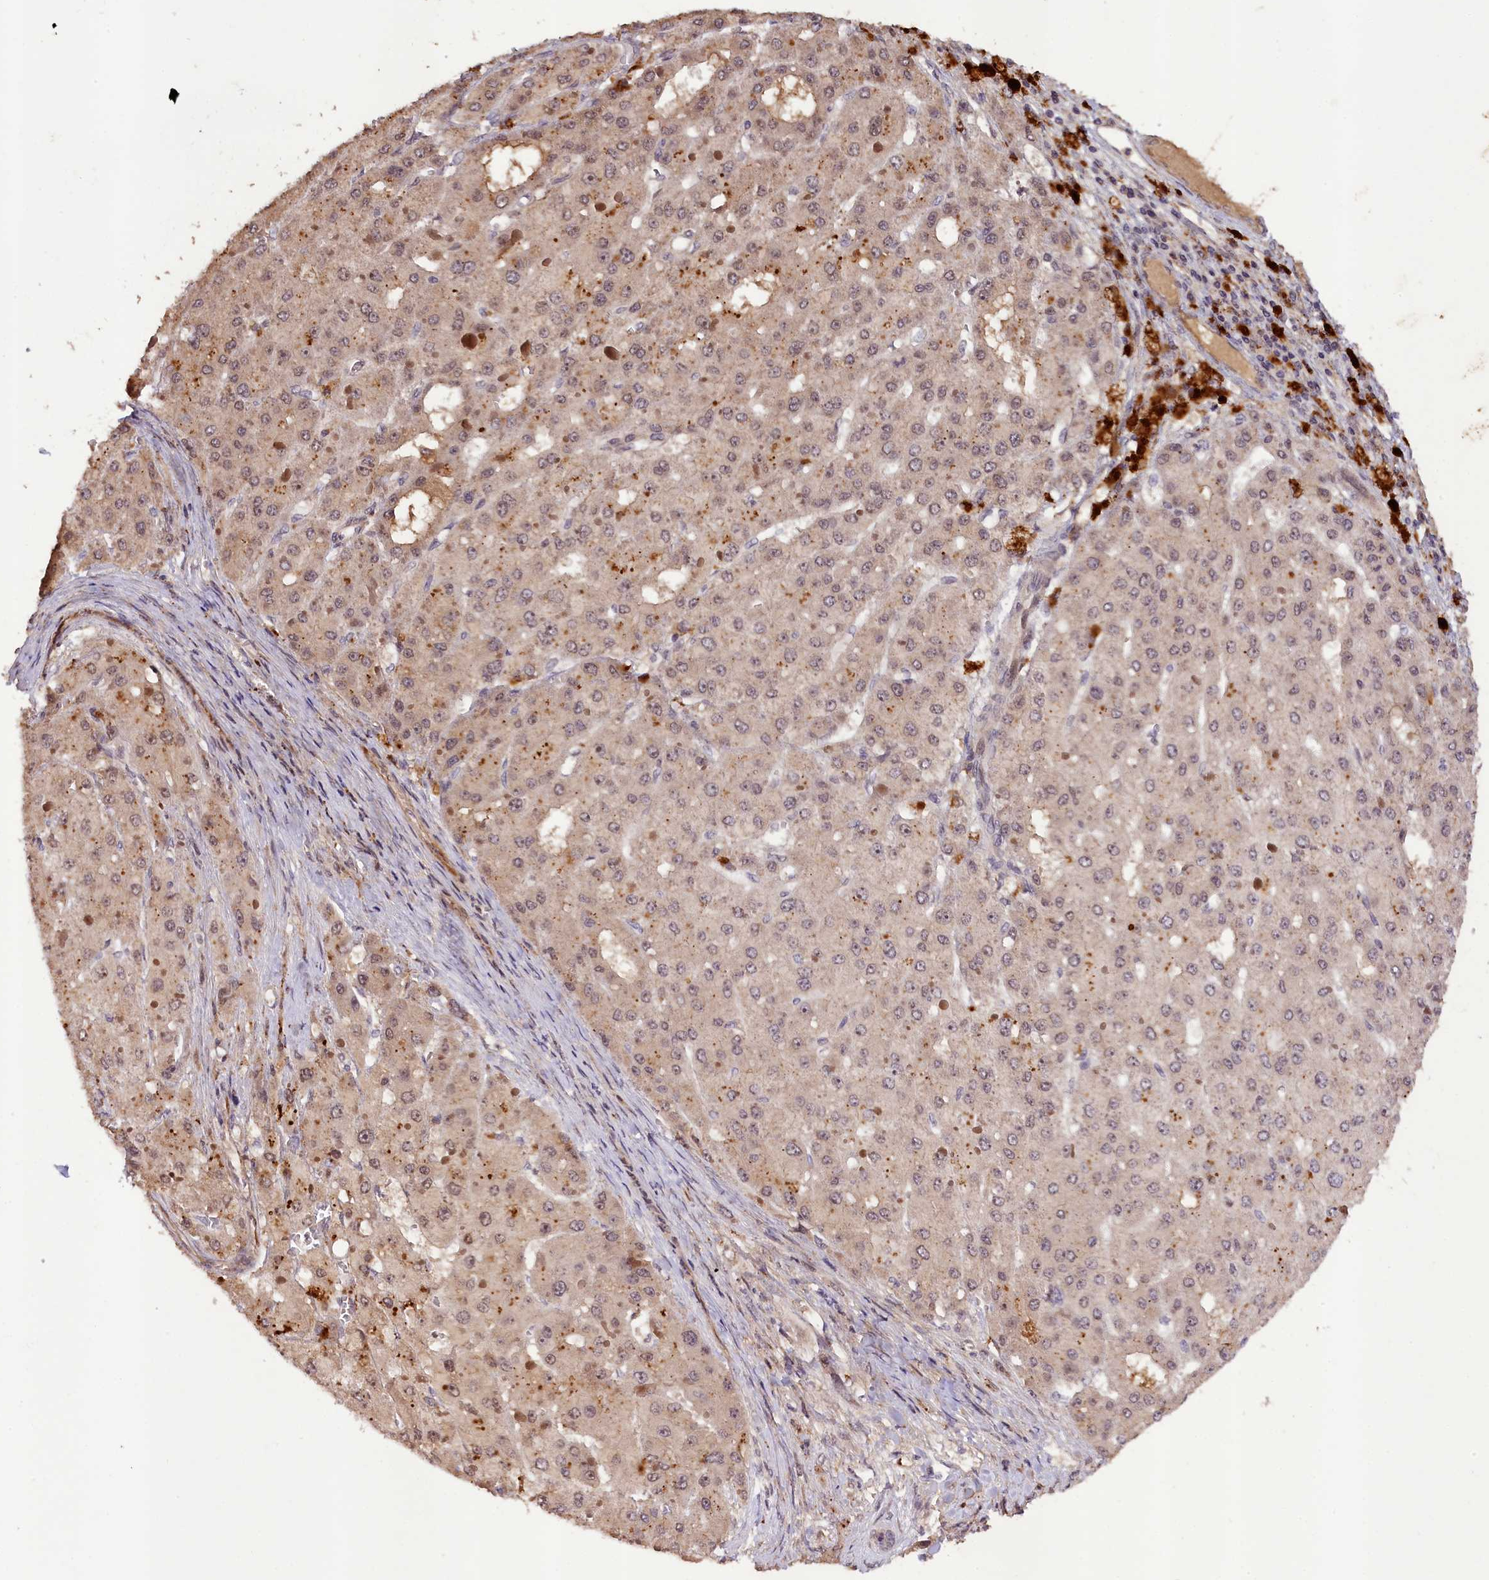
{"staining": {"intensity": "weak", "quantity": "25%-75%", "location": "cytoplasmic/membranous"}, "tissue": "liver cancer", "cell_type": "Tumor cells", "image_type": "cancer", "snomed": [{"axis": "morphology", "description": "Carcinoma, Hepatocellular, NOS"}, {"axis": "topography", "description": "Liver"}], "caption": "Brown immunohistochemical staining in human liver hepatocellular carcinoma exhibits weak cytoplasmic/membranous expression in approximately 25%-75% of tumor cells.", "gene": "DNAJB9", "patient": {"sex": "female", "age": 73}}